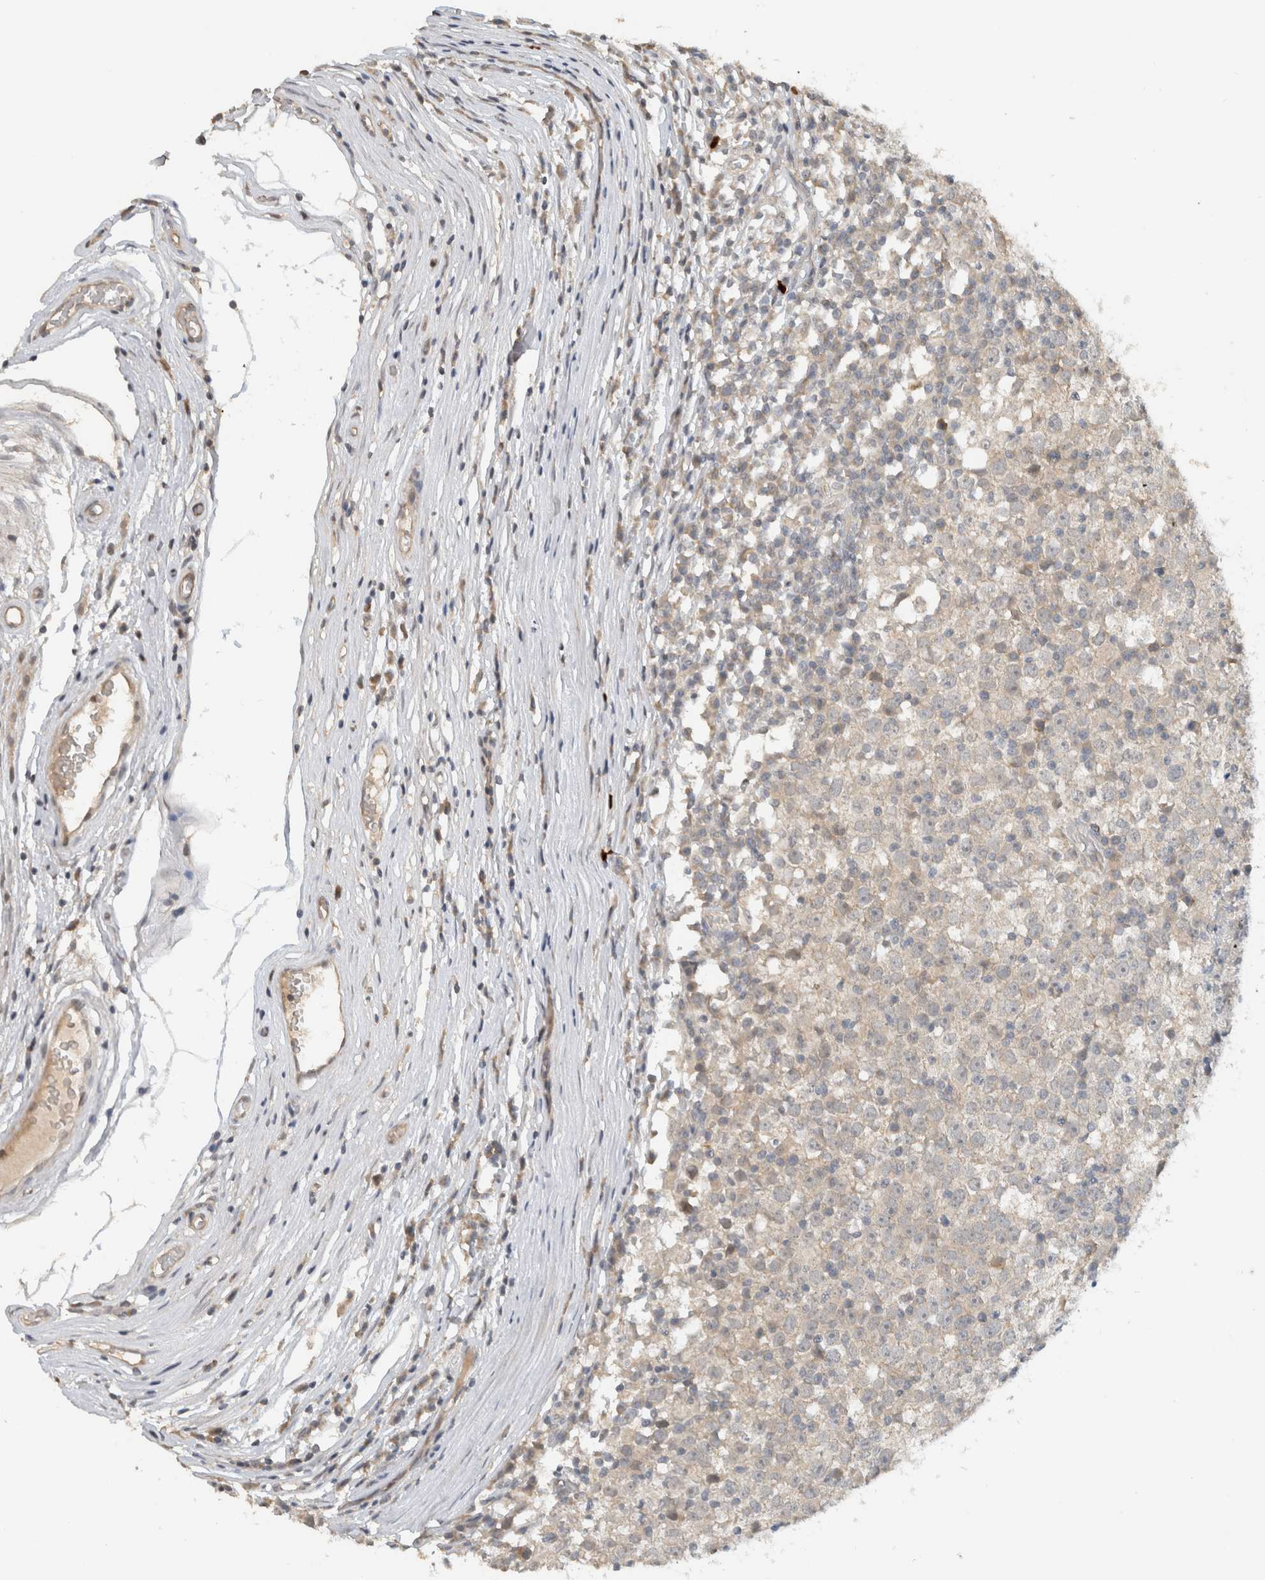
{"staining": {"intensity": "negative", "quantity": "none", "location": "none"}, "tissue": "testis cancer", "cell_type": "Tumor cells", "image_type": "cancer", "snomed": [{"axis": "morphology", "description": "Seminoma, NOS"}, {"axis": "topography", "description": "Testis"}], "caption": "Image shows no significant protein positivity in tumor cells of testis seminoma.", "gene": "ERCC6L2", "patient": {"sex": "male", "age": 65}}